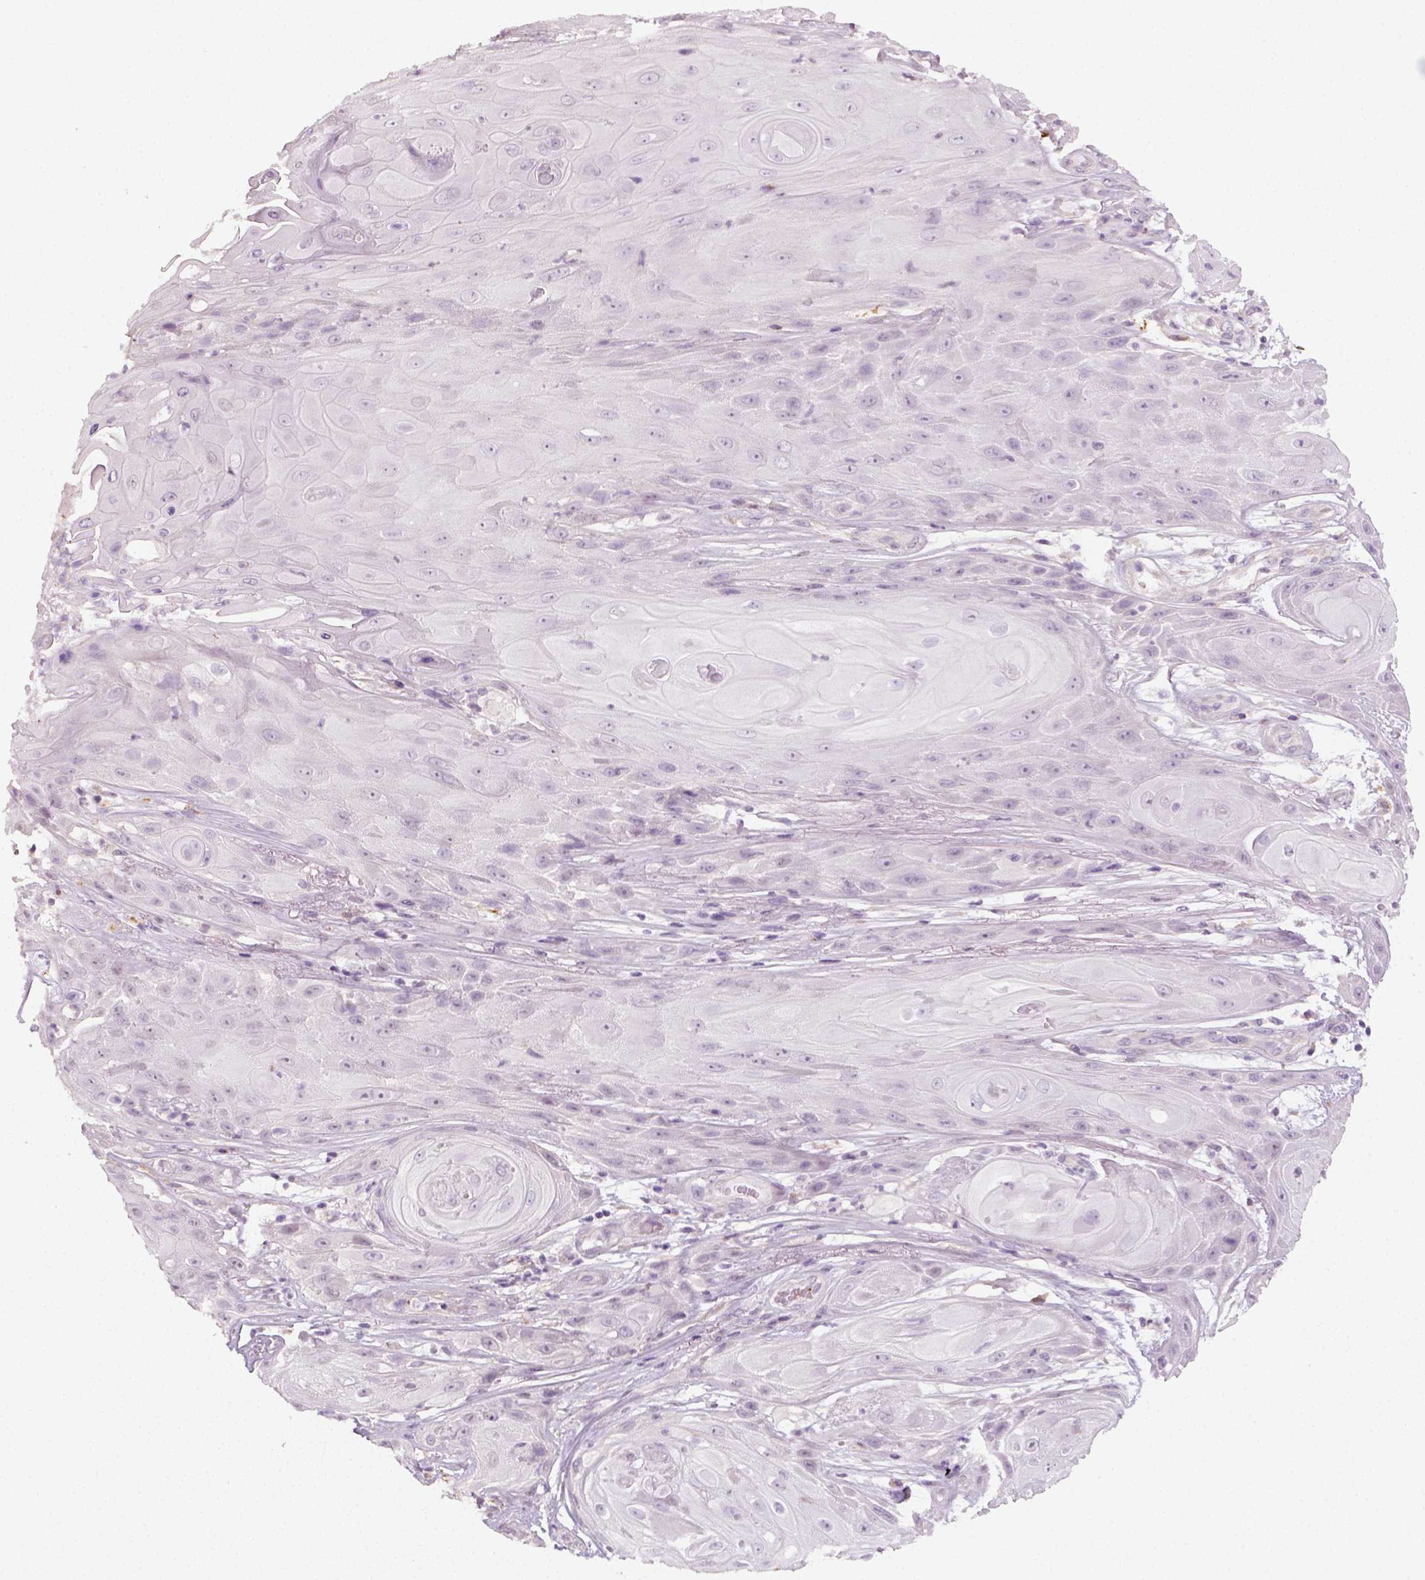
{"staining": {"intensity": "negative", "quantity": "none", "location": "none"}, "tissue": "skin cancer", "cell_type": "Tumor cells", "image_type": "cancer", "snomed": [{"axis": "morphology", "description": "Squamous cell carcinoma, NOS"}, {"axis": "topography", "description": "Skin"}], "caption": "Skin squamous cell carcinoma was stained to show a protein in brown. There is no significant staining in tumor cells.", "gene": "FAM163B", "patient": {"sex": "male", "age": 62}}